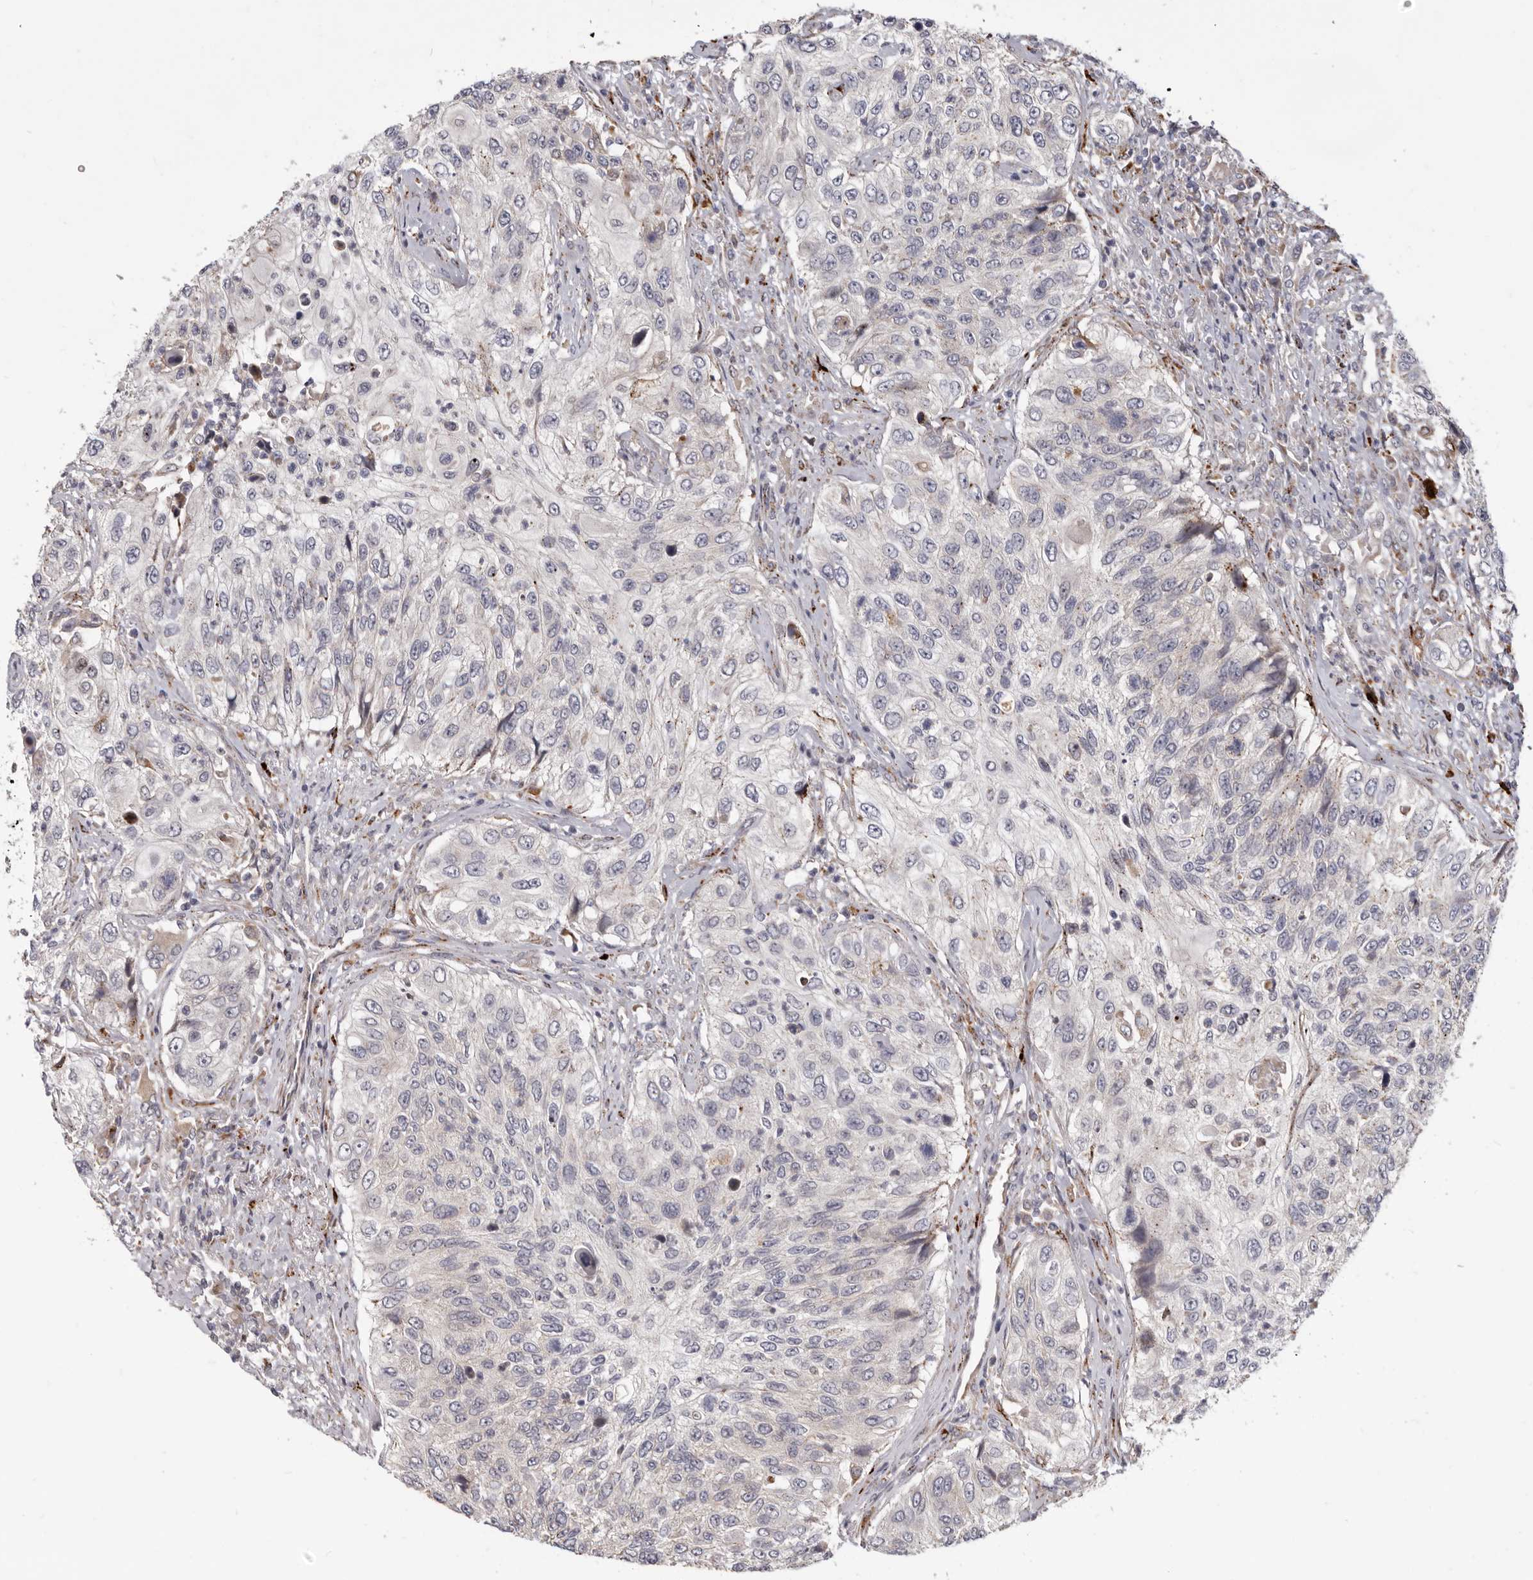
{"staining": {"intensity": "negative", "quantity": "none", "location": "none"}, "tissue": "urothelial cancer", "cell_type": "Tumor cells", "image_type": "cancer", "snomed": [{"axis": "morphology", "description": "Urothelial carcinoma, High grade"}, {"axis": "topography", "description": "Urinary bladder"}], "caption": "Urothelial cancer was stained to show a protein in brown. There is no significant expression in tumor cells.", "gene": "TOR3A", "patient": {"sex": "female", "age": 60}}